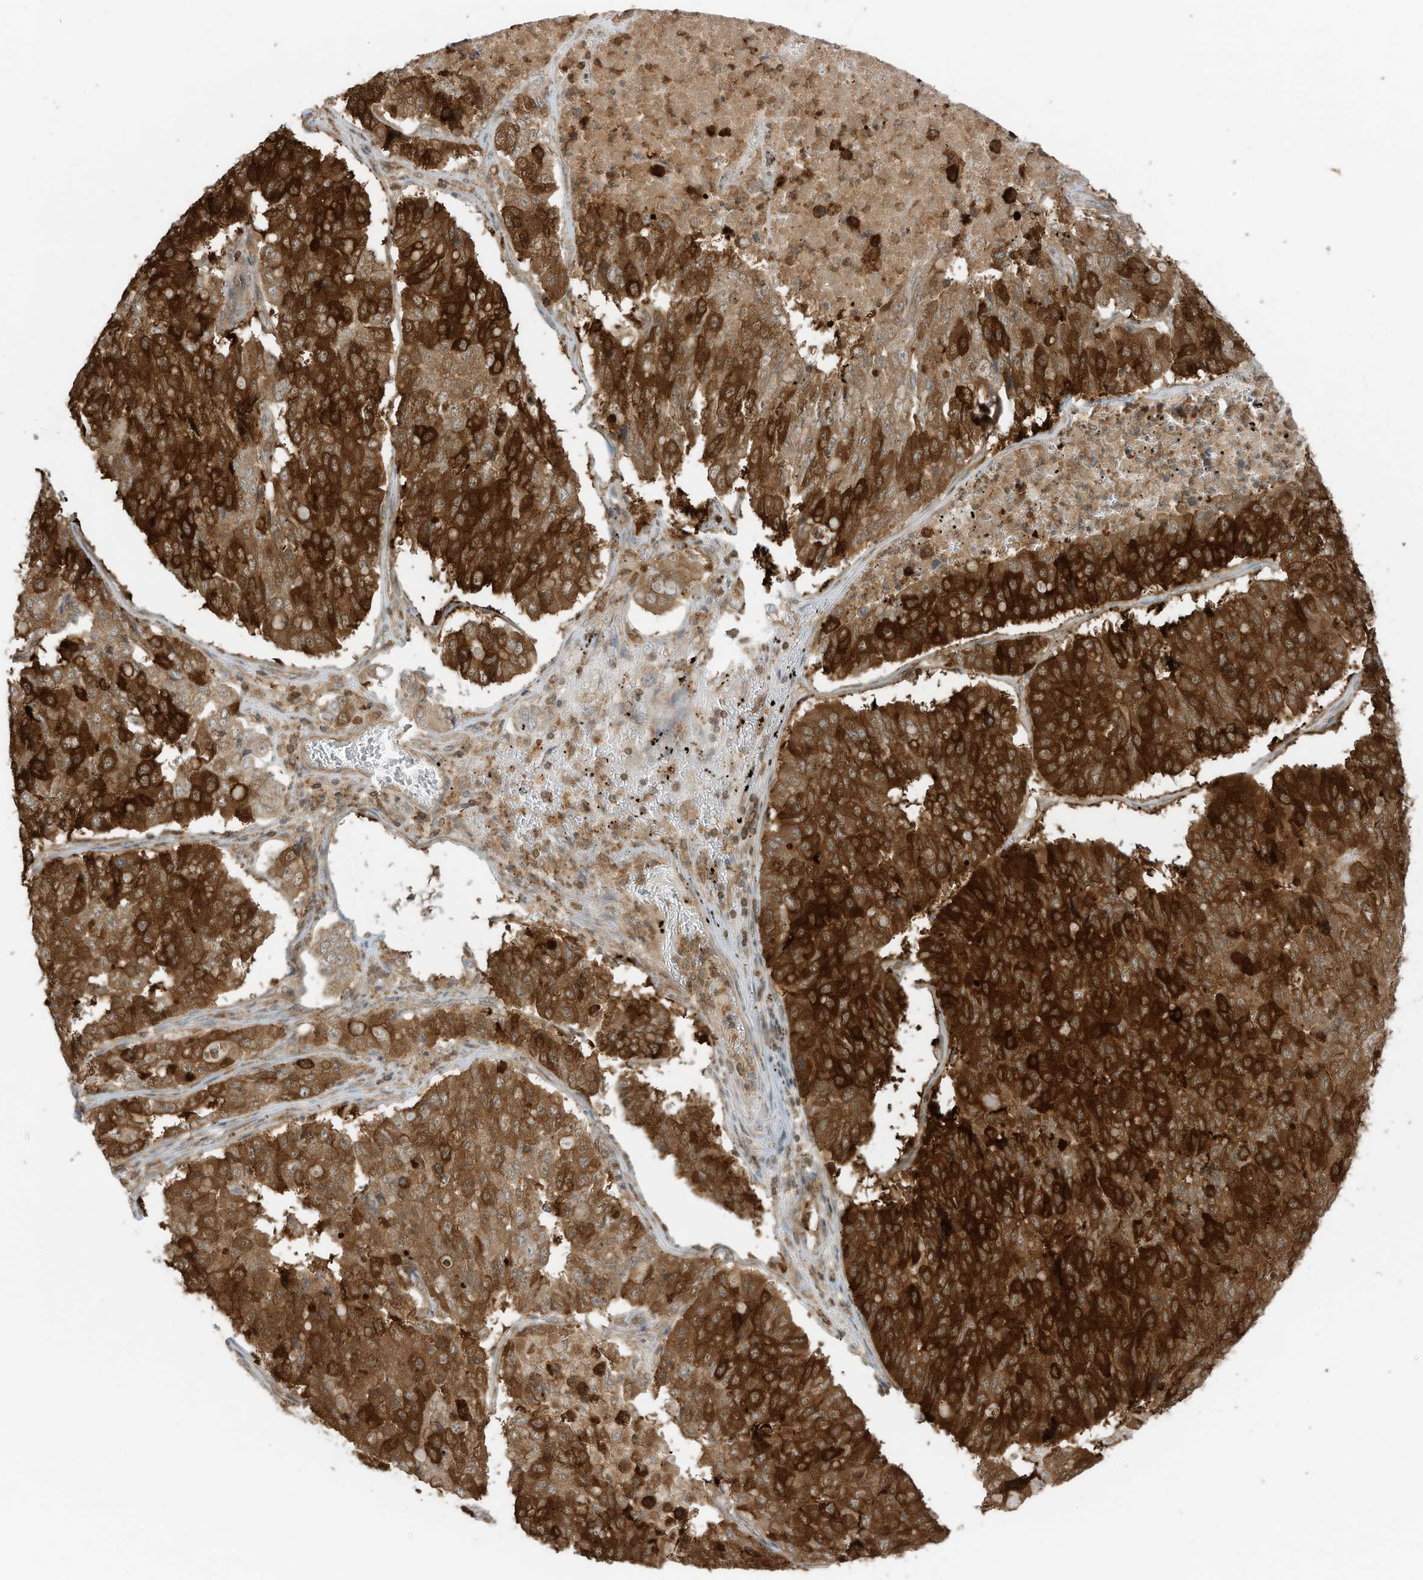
{"staining": {"intensity": "strong", "quantity": ">75%", "location": "cytoplasmic/membranous"}, "tissue": "pancreatic cancer", "cell_type": "Tumor cells", "image_type": "cancer", "snomed": [{"axis": "morphology", "description": "Adenocarcinoma, NOS"}, {"axis": "topography", "description": "Pancreas"}], "caption": "This photomicrograph exhibits pancreatic adenocarcinoma stained with IHC to label a protein in brown. The cytoplasmic/membranous of tumor cells show strong positivity for the protein. Nuclei are counter-stained blue.", "gene": "SLC25A12", "patient": {"sex": "male", "age": 50}}